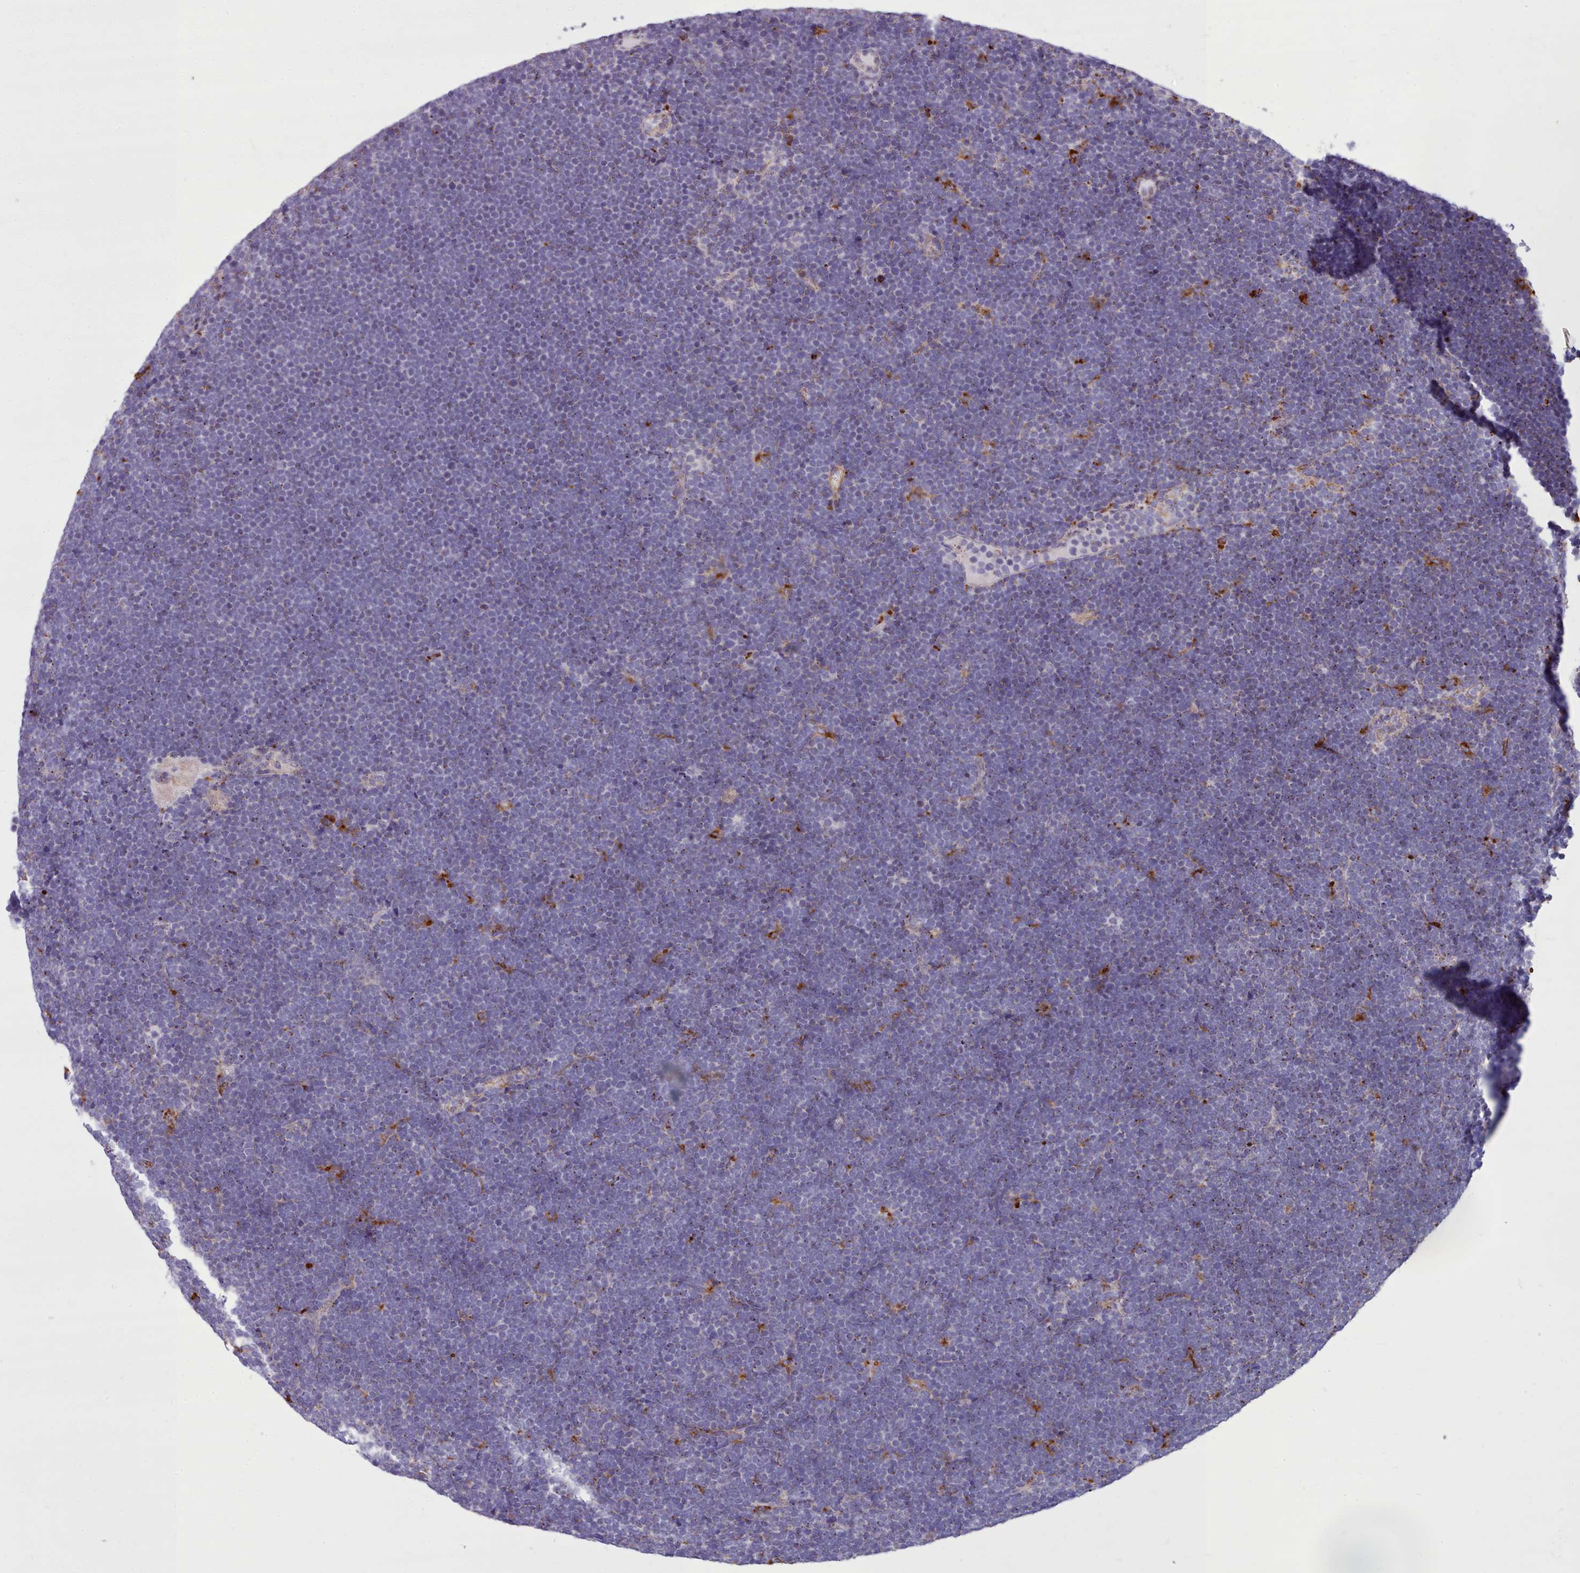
{"staining": {"intensity": "negative", "quantity": "none", "location": "none"}, "tissue": "lymphoma", "cell_type": "Tumor cells", "image_type": "cancer", "snomed": [{"axis": "morphology", "description": "Malignant lymphoma, non-Hodgkin's type, High grade"}, {"axis": "topography", "description": "Lymph node"}], "caption": "Image shows no protein positivity in tumor cells of malignant lymphoma, non-Hodgkin's type (high-grade) tissue. (DAB IHC with hematoxylin counter stain).", "gene": "PACSIN3", "patient": {"sex": "male", "age": 13}}